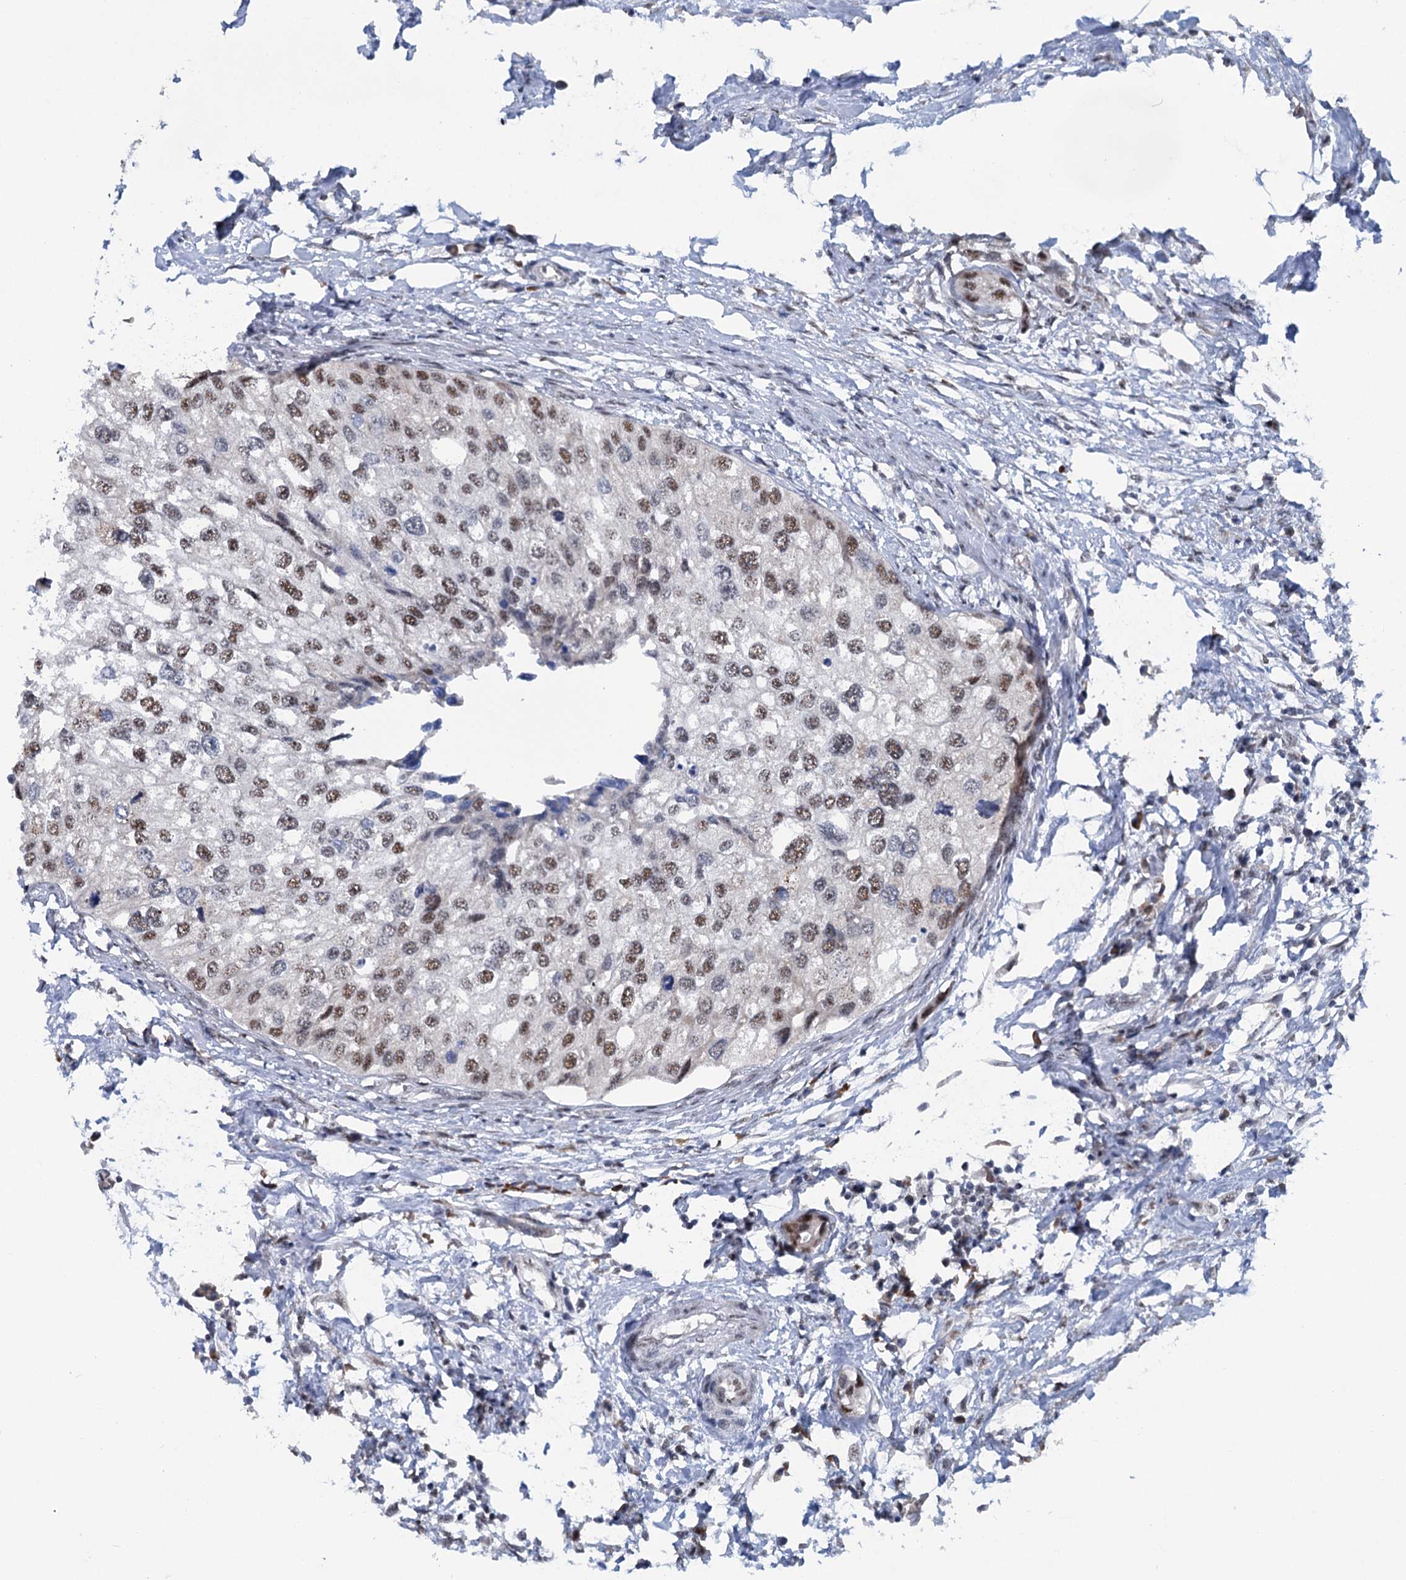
{"staining": {"intensity": "moderate", "quantity": ">75%", "location": "nuclear"}, "tissue": "urothelial cancer", "cell_type": "Tumor cells", "image_type": "cancer", "snomed": [{"axis": "morphology", "description": "Urothelial carcinoma, High grade"}, {"axis": "topography", "description": "Urinary bladder"}], "caption": "IHC image of high-grade urothelial carcinoma stained for a protein (brown), which shows medium levels of moderate nuclear expression in about >75% of tumor cells.", "gene": "SREK1", "patient": {"sex": "male", "age": 64}}